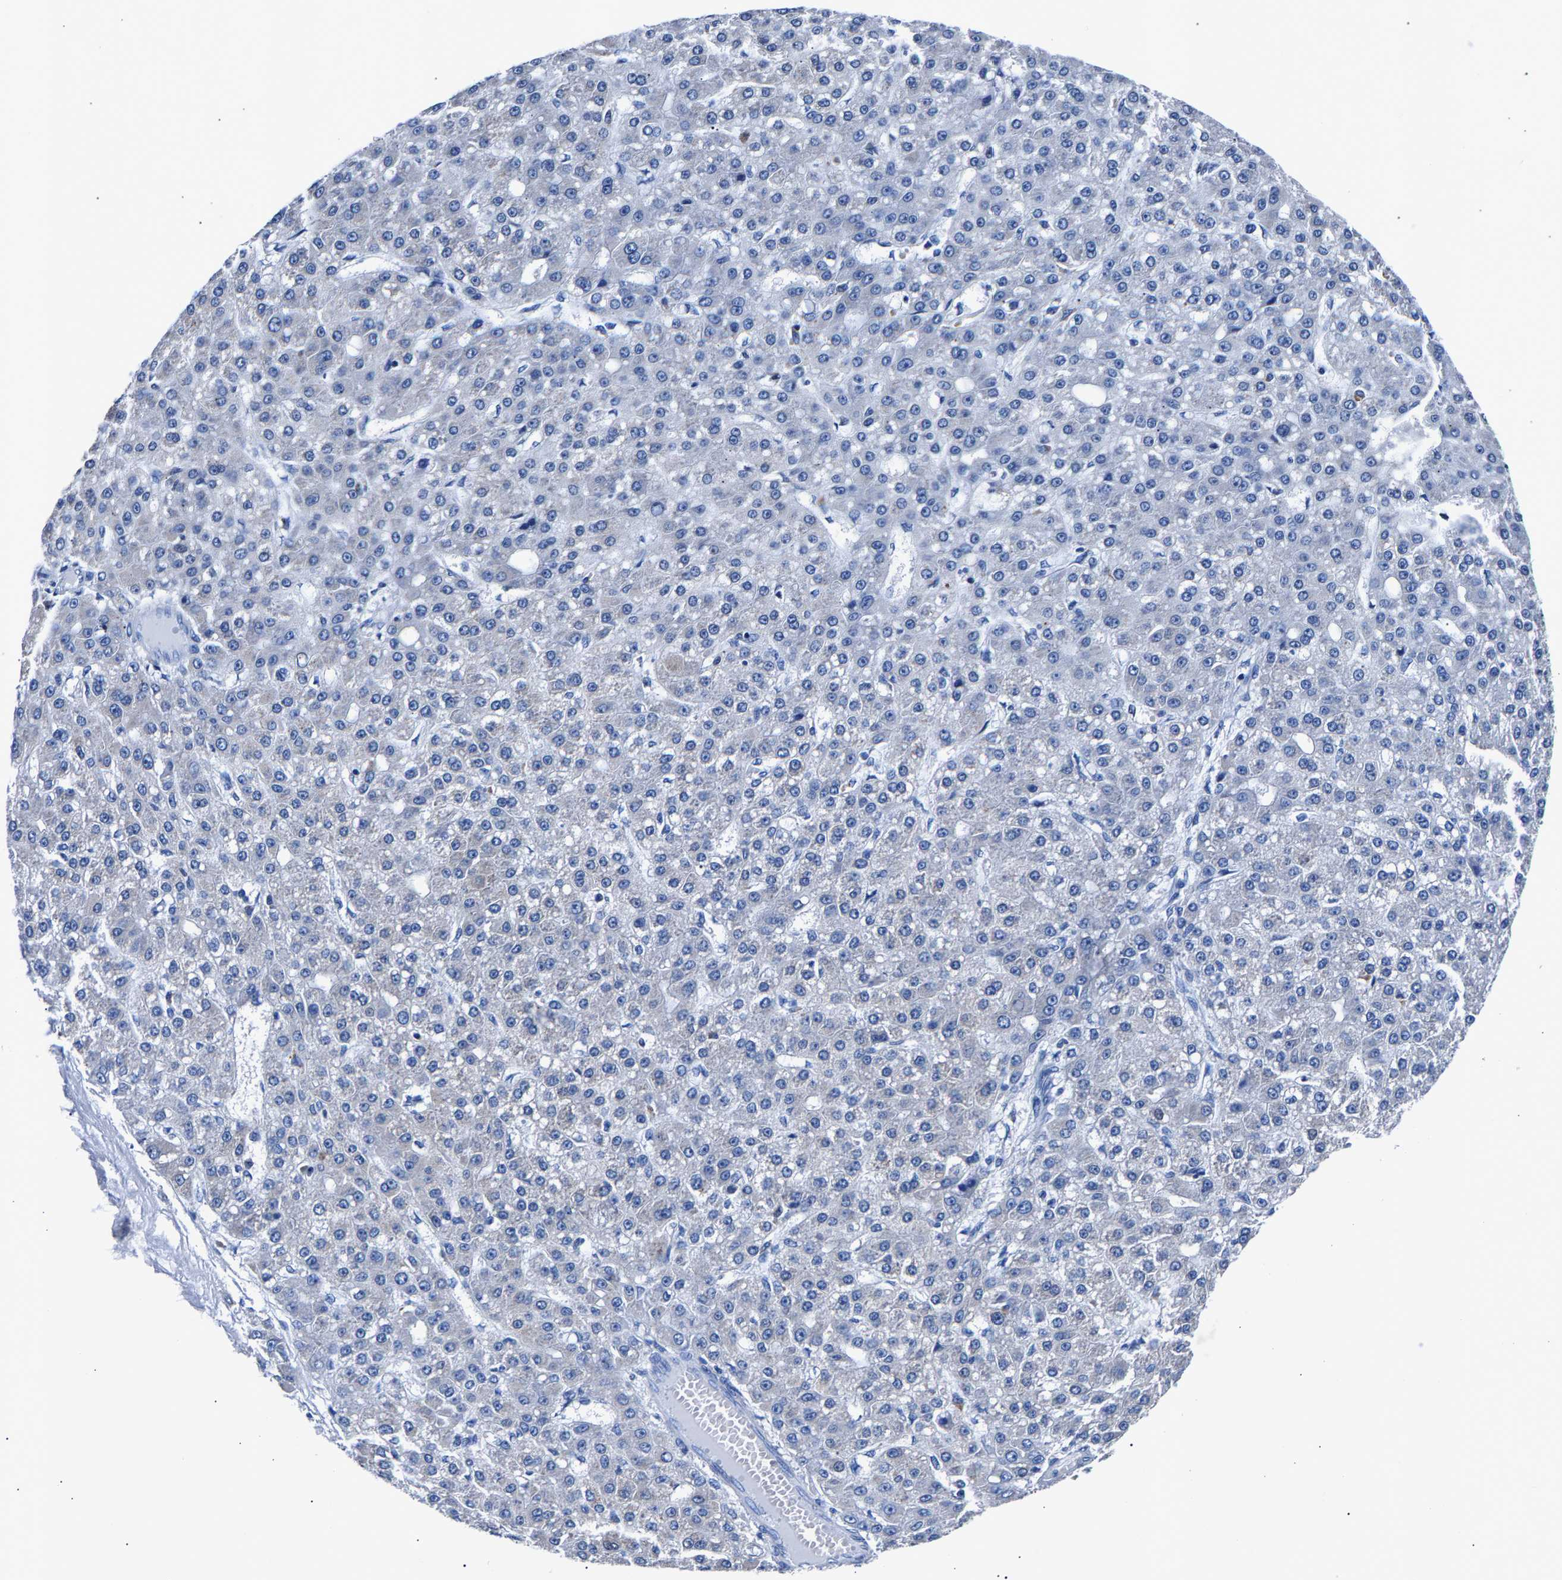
{"staining": {"intensity": "negative", "quantity": "none", "location": "none"}, "tissue": "liver cancer", "cell_type": "Tumor cells", "image_type": "cancer", "snomed": [{"axis": "morphology", "description": "Carcinoma, Hepatocellular, NOS"}, {"axis": "topography", "description": "Liver"}], "caption": "IHC micrograph of human liver cancer stained for a protein (brown), which shows no staining in tumor cells.", "gene": "PHF24", "patient": {"sex": "male", "age": 67}}